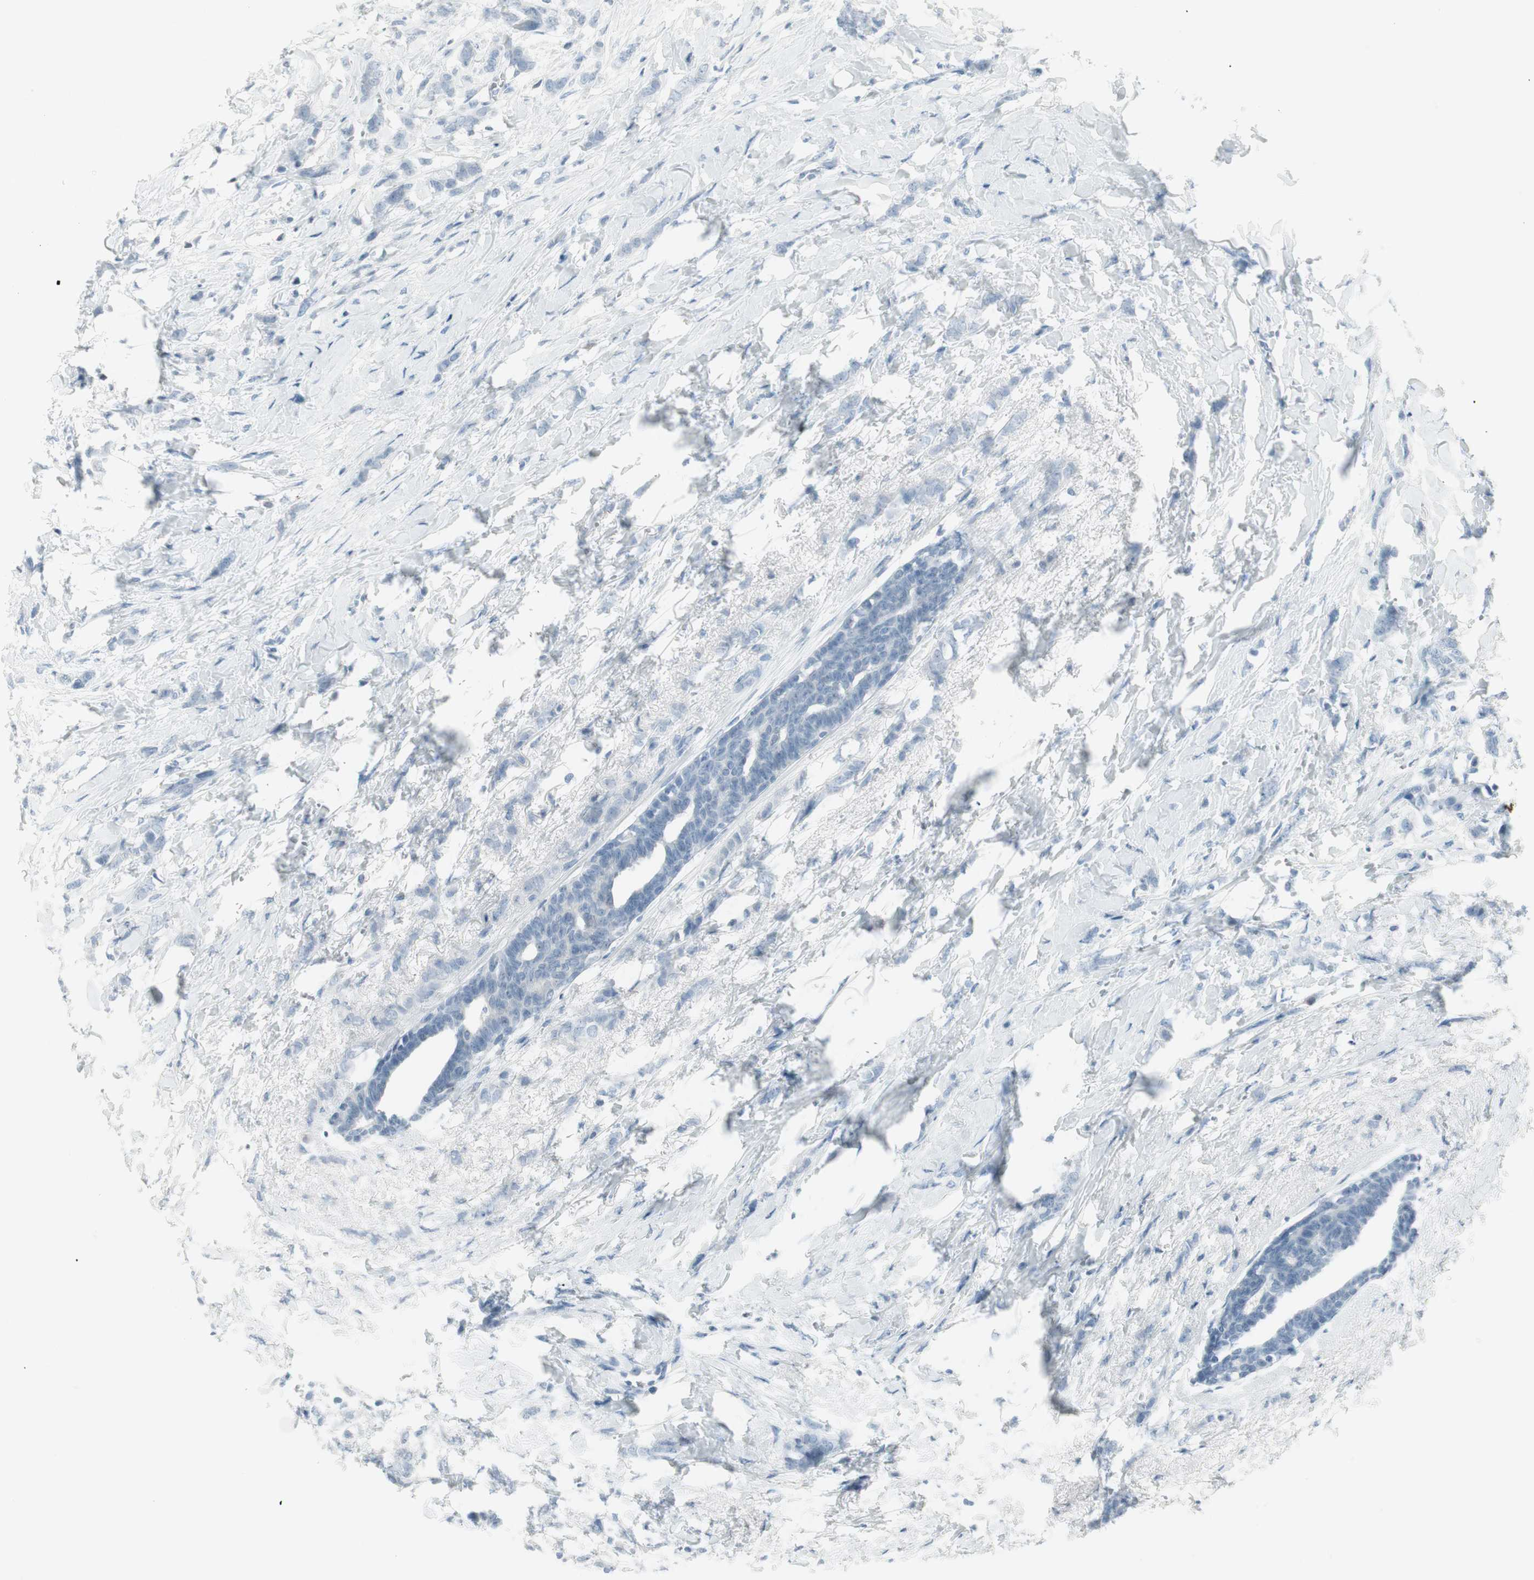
{"staining": {"intensity": "negative", "quantity": "none", "location": "none"}, "tissue": "breast cancer", "cell_type": "Tumor cells", "image_type": "cancer", "snomed": [{"axis": "morphology", "description": "Lobular carcinoma, in situ"}, {"axis": "morphology", "description": "Lobular carcinoma"}, {"axis": "topography", "description": "Breast"}], "caption": "Tumor cells show no significant protein expression in breast lobular carcinoma.", "gene": "ARG2", "patient": {"sex": "female", "age": 41}}